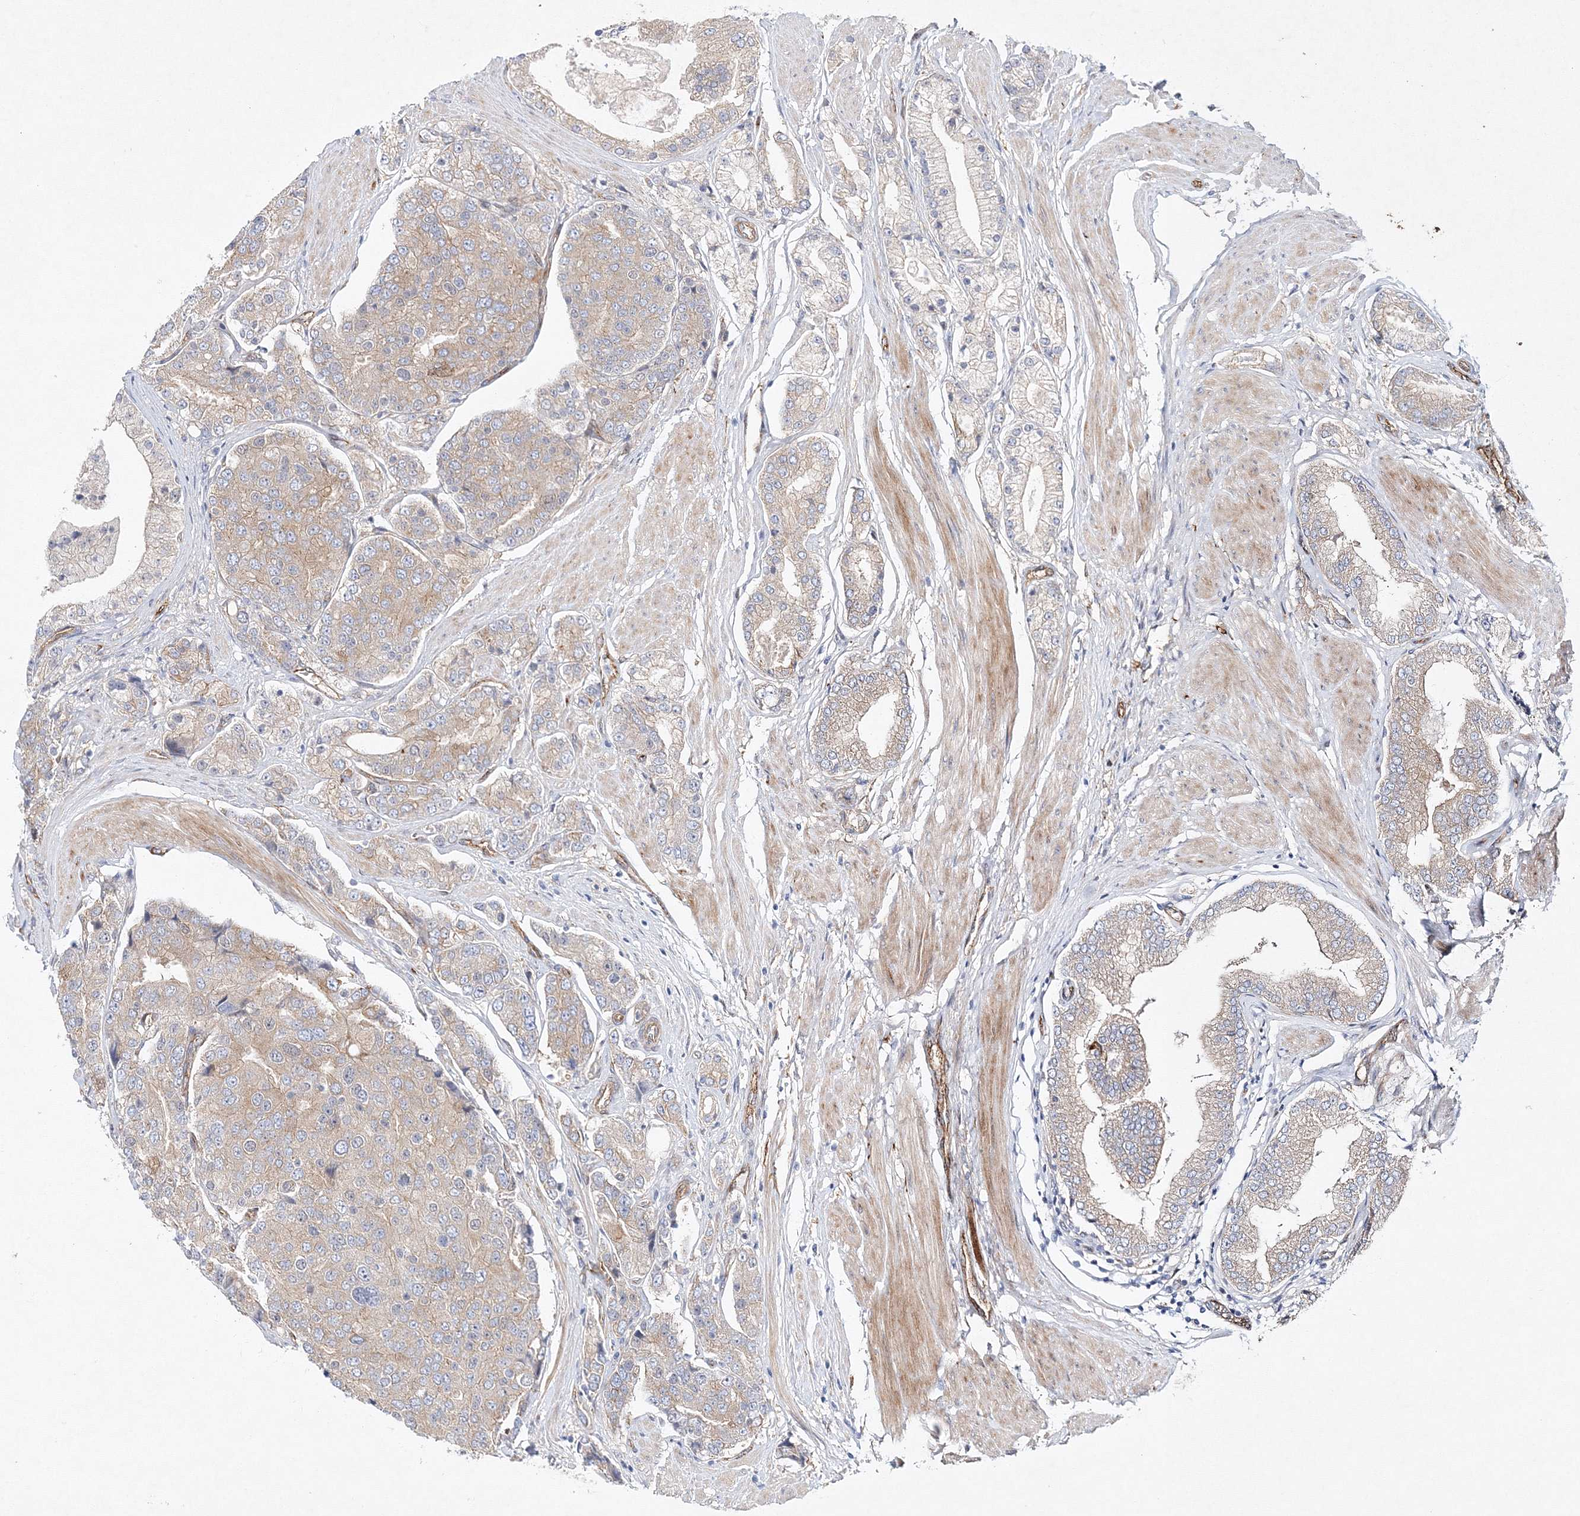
{"staining": {"intensity": "weak", "quantity": ">75%", "location": "cytoplasmic/membranous"}, "tissue": "prostate cancer", "cell_type": "Tumor cells", "image_type": "cancer", "snomed": [{"axis": "morphology", "description": "Adenocarcinoma, High grade"}, {"axis": "topography", "description": "Prostate"}], "caption": "Prostate cancer tissue shows weak cytoplasmic/membranous staining in about >75% of tumor cells", "gene": "ZFYVE16", "patient": {"sex": "male", "age": 50}}